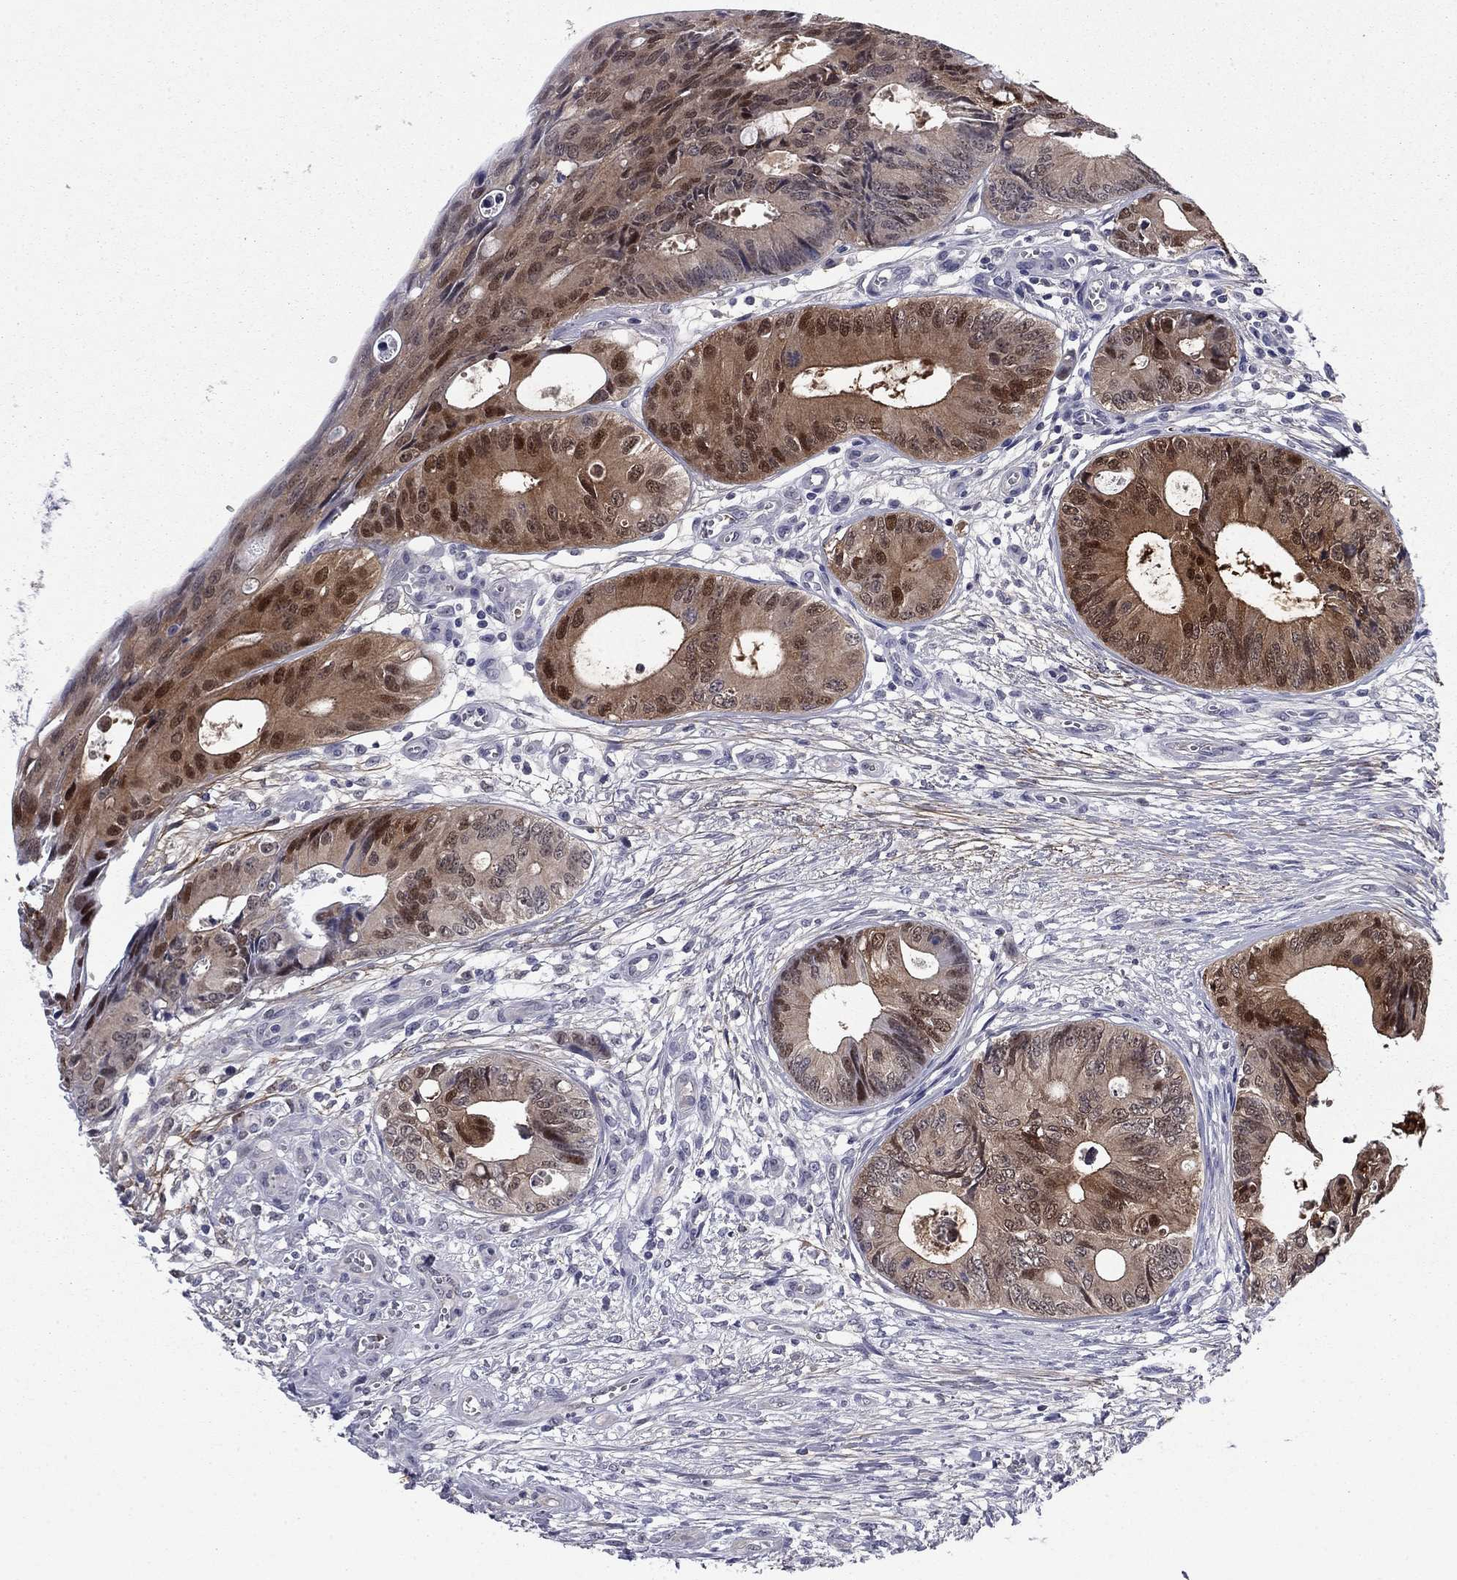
{"staining": {"intensity": "strong", "quantity": "25%-75%", "location": "cytoplasmic/membranous,nuclear"}, "tissue": "colorectal cancer", "cell_type": "Tumor cells", "image_type": "cancer", "snomed": [{"axis": "morphology", "description": "Normal tissue, NOS"}, {"axis": "morphology", "description": "Adenocarcinoma, NOS"}, {"axis": "topography", "description": "Colon"}], "caption": "Colorectal cancer stained with a protein marker displays strong staining in tumor cells.", "gene": "REXO5", "patient": {"sex": "male", "age": 65}}